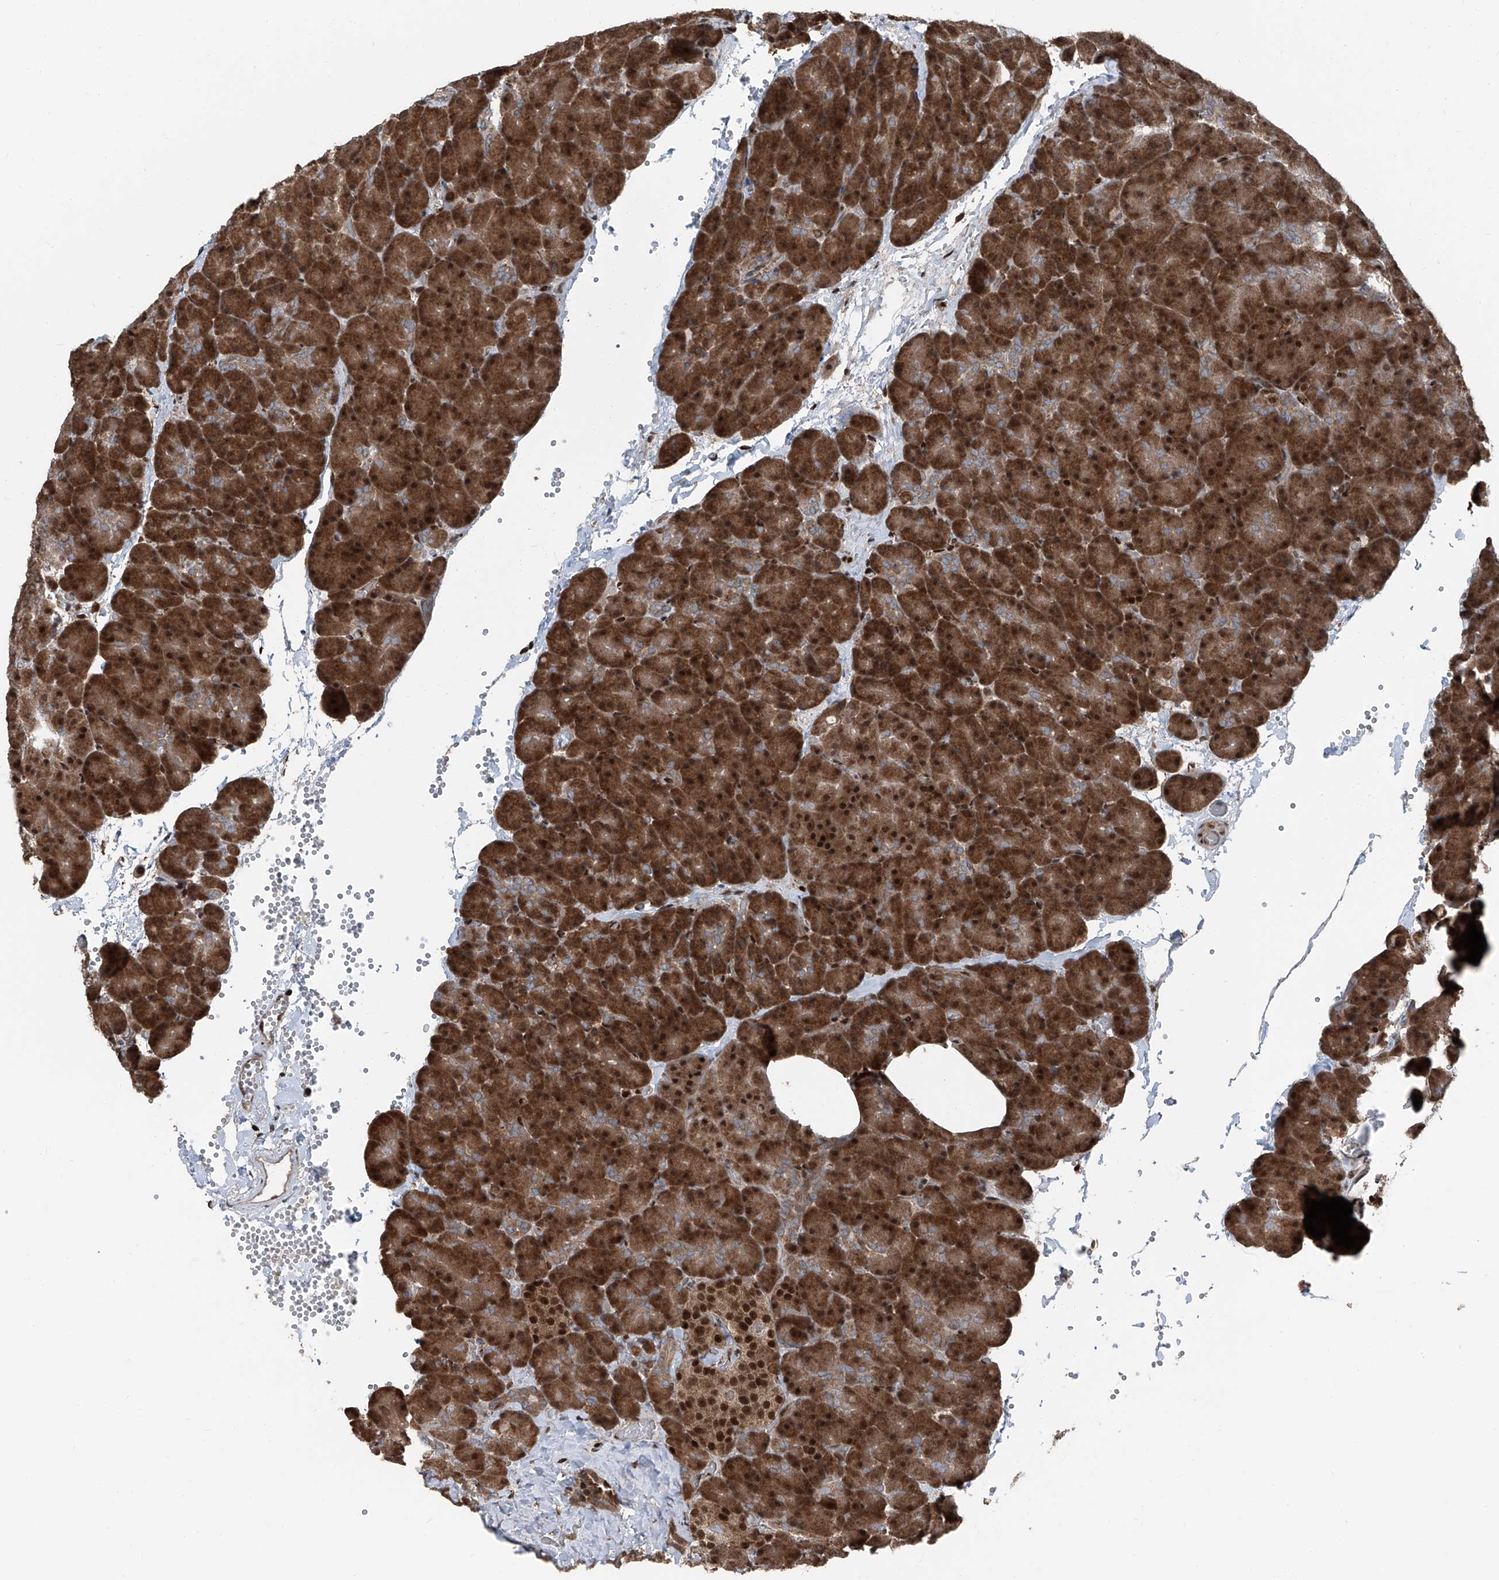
{"staining": {"intensity": "strong", "quantity": ">75%", "location": "cytoplasmic/membranous,nuclear"}, "tissue": "pancreas", "cell_type": "Exocrine glandular cells", "image_type": "normal", "snomed": [{"axis": "morphology", "description": "Normal tissue, NOS"}, {"axis": "morphology", "description": "Carcinoid, malignant, NOS"}, {"axis": "topography", "description": "Pancreas"}], "caption": "A photomicrograph of pancreas stained for a protein shows strong cytoplasmic/membranous,nuclear brown staining in exocrine glandular cells.", "gene": "FKBP5", "patient": {"sex": "female", "age": 35}}